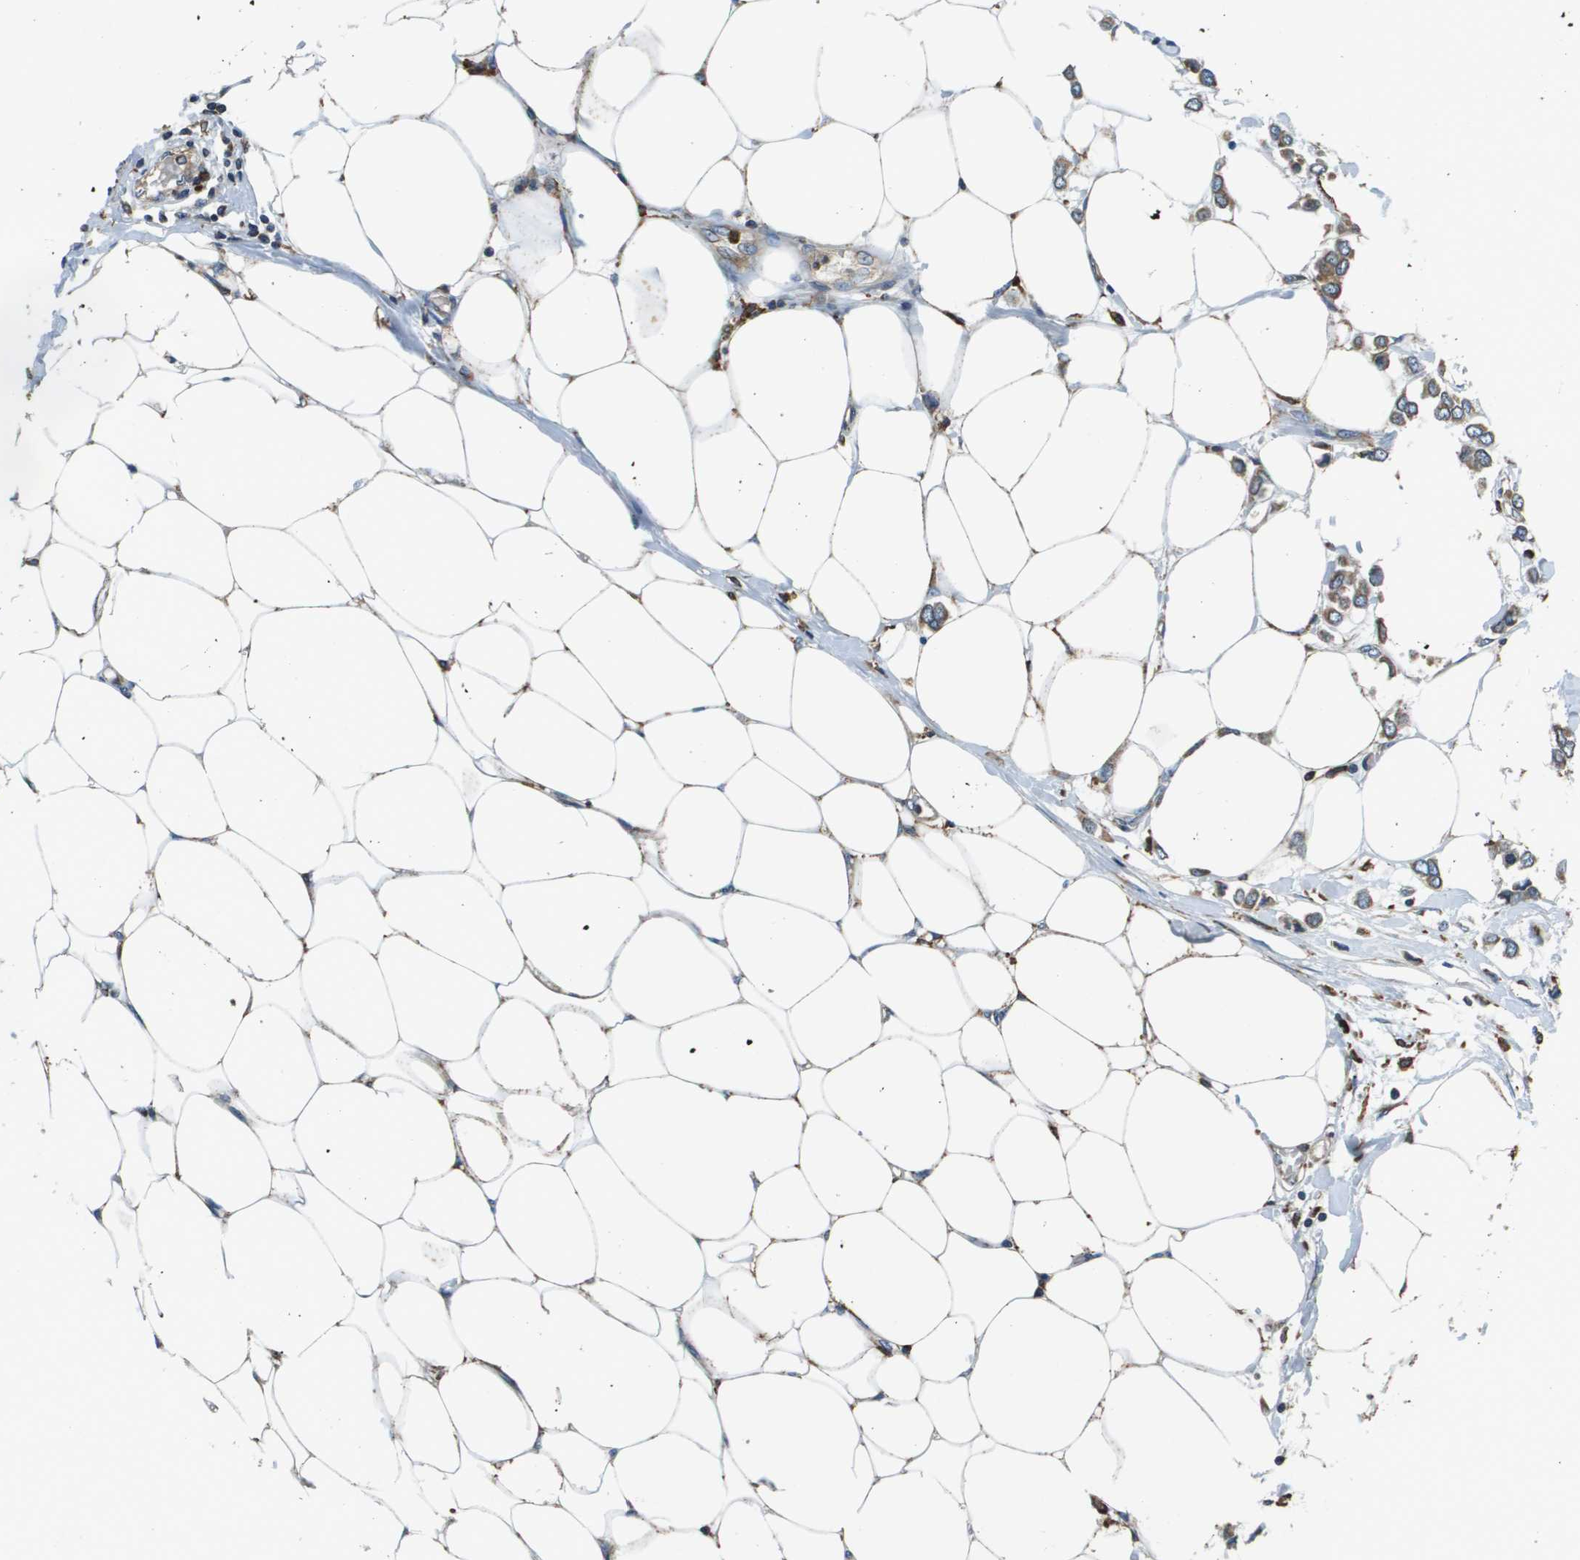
{"staining": {"intensity": "moderate", "quantity": ">75%", "location": "cytoplasmic/membranous"}, "tissue": "breast cancer", "cell_type": "Tumor cells", "image_type": "cancer", "snomed": [{"axis": "morphology", "description": "Lobular carcinoma"}, {"axis": "topography", "description": "Breast"}], "caption": "Immunohistochemistry (DAB (3,3'-diaminobenzidine)) staining of breast cancer (lobular carcinoma) reveals moderate cytoplasmic/membranous protein staining in about >75% of tumor cells. Using DAB (3,3'-diaminobenzidine) (brown) and hematoxylin (blue) stains, captured at high magnification using brightfield microscopy.", "gene": "CNPY3", "patient": {"sex": "female", "age": 51}}